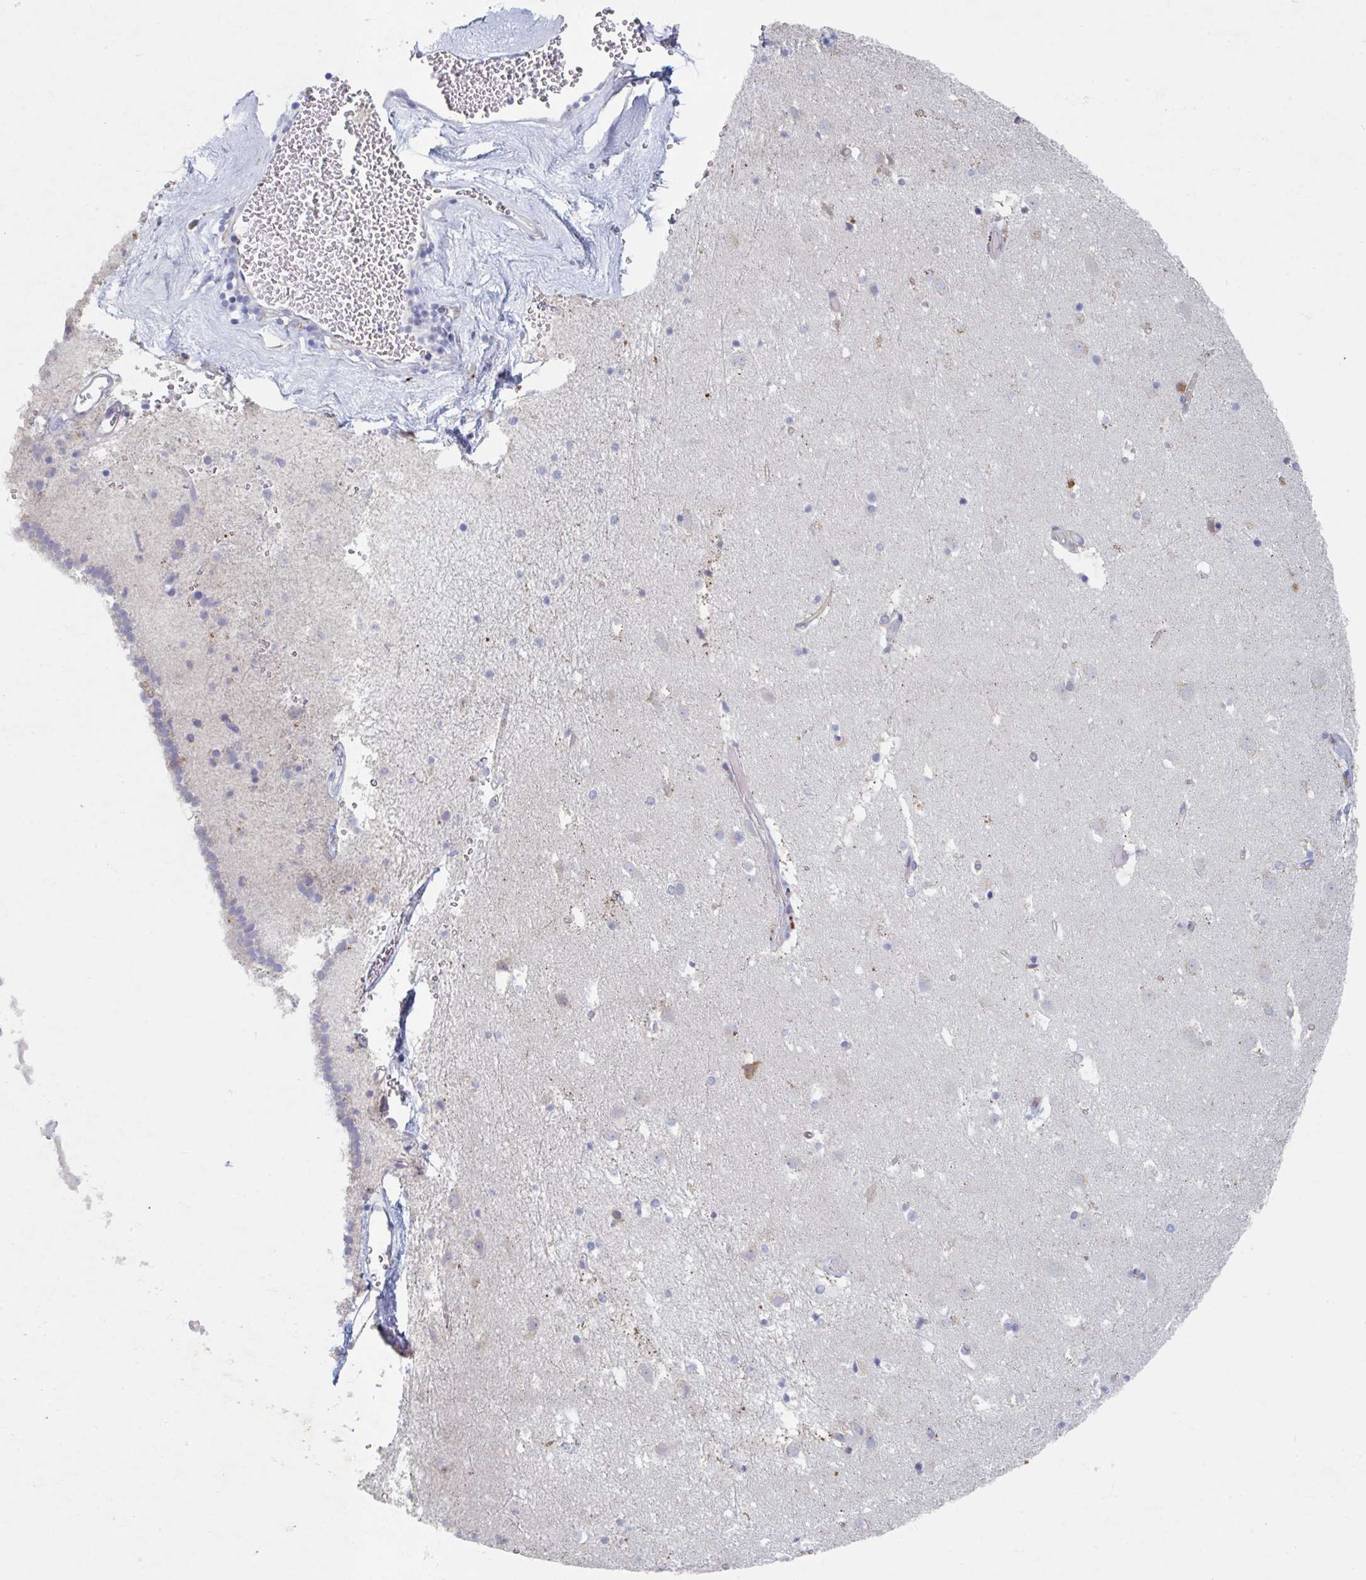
{"staining": {"intensity": "negative", "quantity": "none", "location": "none"}, "tissue": "caudate", "cell_type": "Glial cells", "image_type": "normal", "snomed": [{"axis": "morphology", "description": "Normal tissue, NOS"}, {"axis": "topography", "description": "Lateral ventricle wall"}], "caption": "A micrograph of caudate stained for a protein displays no brown staining in glial cells.", "gene": "MANBA", "patient": {"sex": "male", "age": 37}}